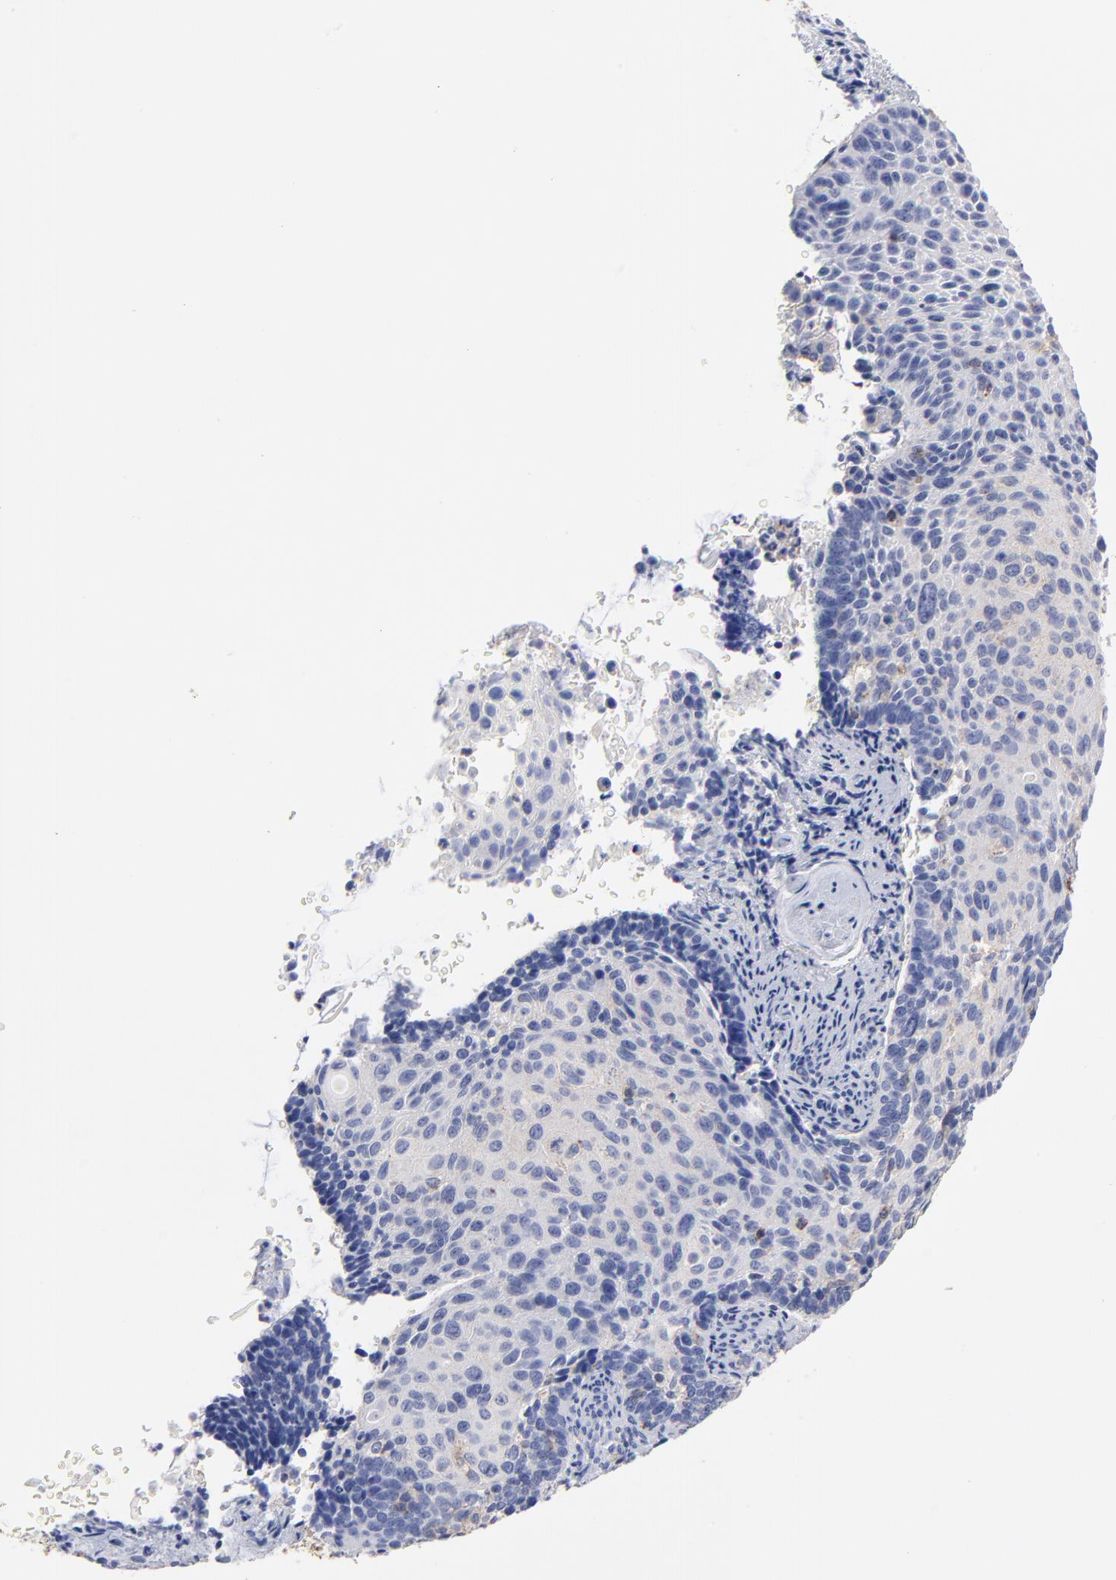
{"staining": {"intensity": "negative", "quantity": "none", "location": "none"}, "tissue": "cervical cancer", "cell_type": "Tumor cells", "image_type": "cancer", "snomed": [{"axis": "morphology", "description": "Squamous cell carcinoma, NOS"}, {"axis": "topography", "description": "Cervix"}], "caption": "IHC of human squamous cell carcinoma (cervical) shows no expression in tumor cells.", "gene": "ASL", "patient": {"sex": "female", "age": 33}}